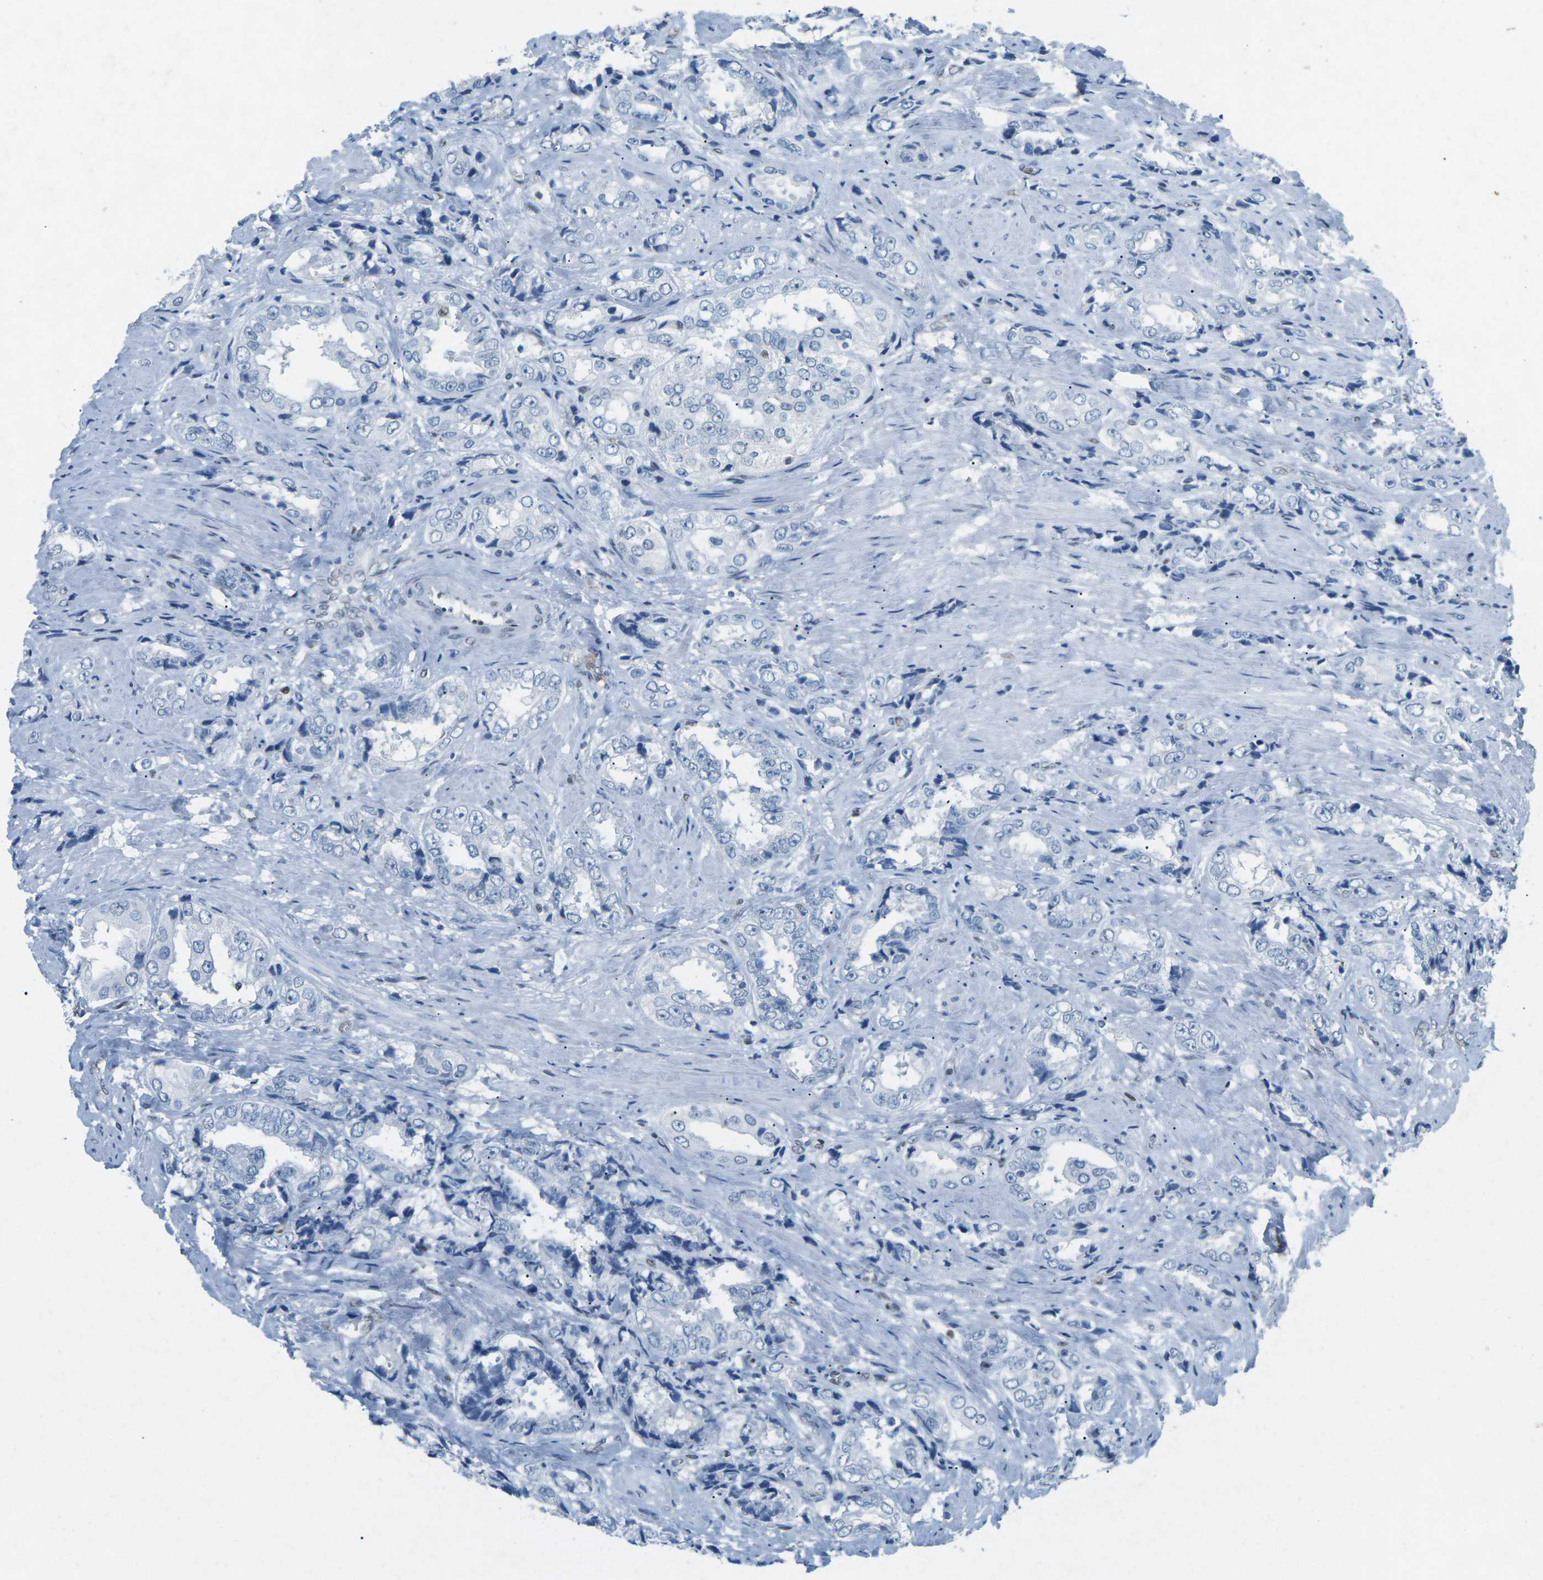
{"staining": {"intensity": "negative", "quantity": "none", "location": "none"}, "tissue": "prostate cancer", "cell_type": "Tumor cells", "image_type": "cancer", "snomed": [{"axis": "morphology", "description": "Adenocarcinoma, High grade"}, {"axis": "topography", "description": "Prostate"}], "caption": "High power microscopy image of an immunohistochemistry (IHC) micrograph of prostate cancer (high-grade adenocarcinoma), revealing no significant expression in tumor cells.", "gene": "RB1", "patient": {"sex": "male", "age": 61}}